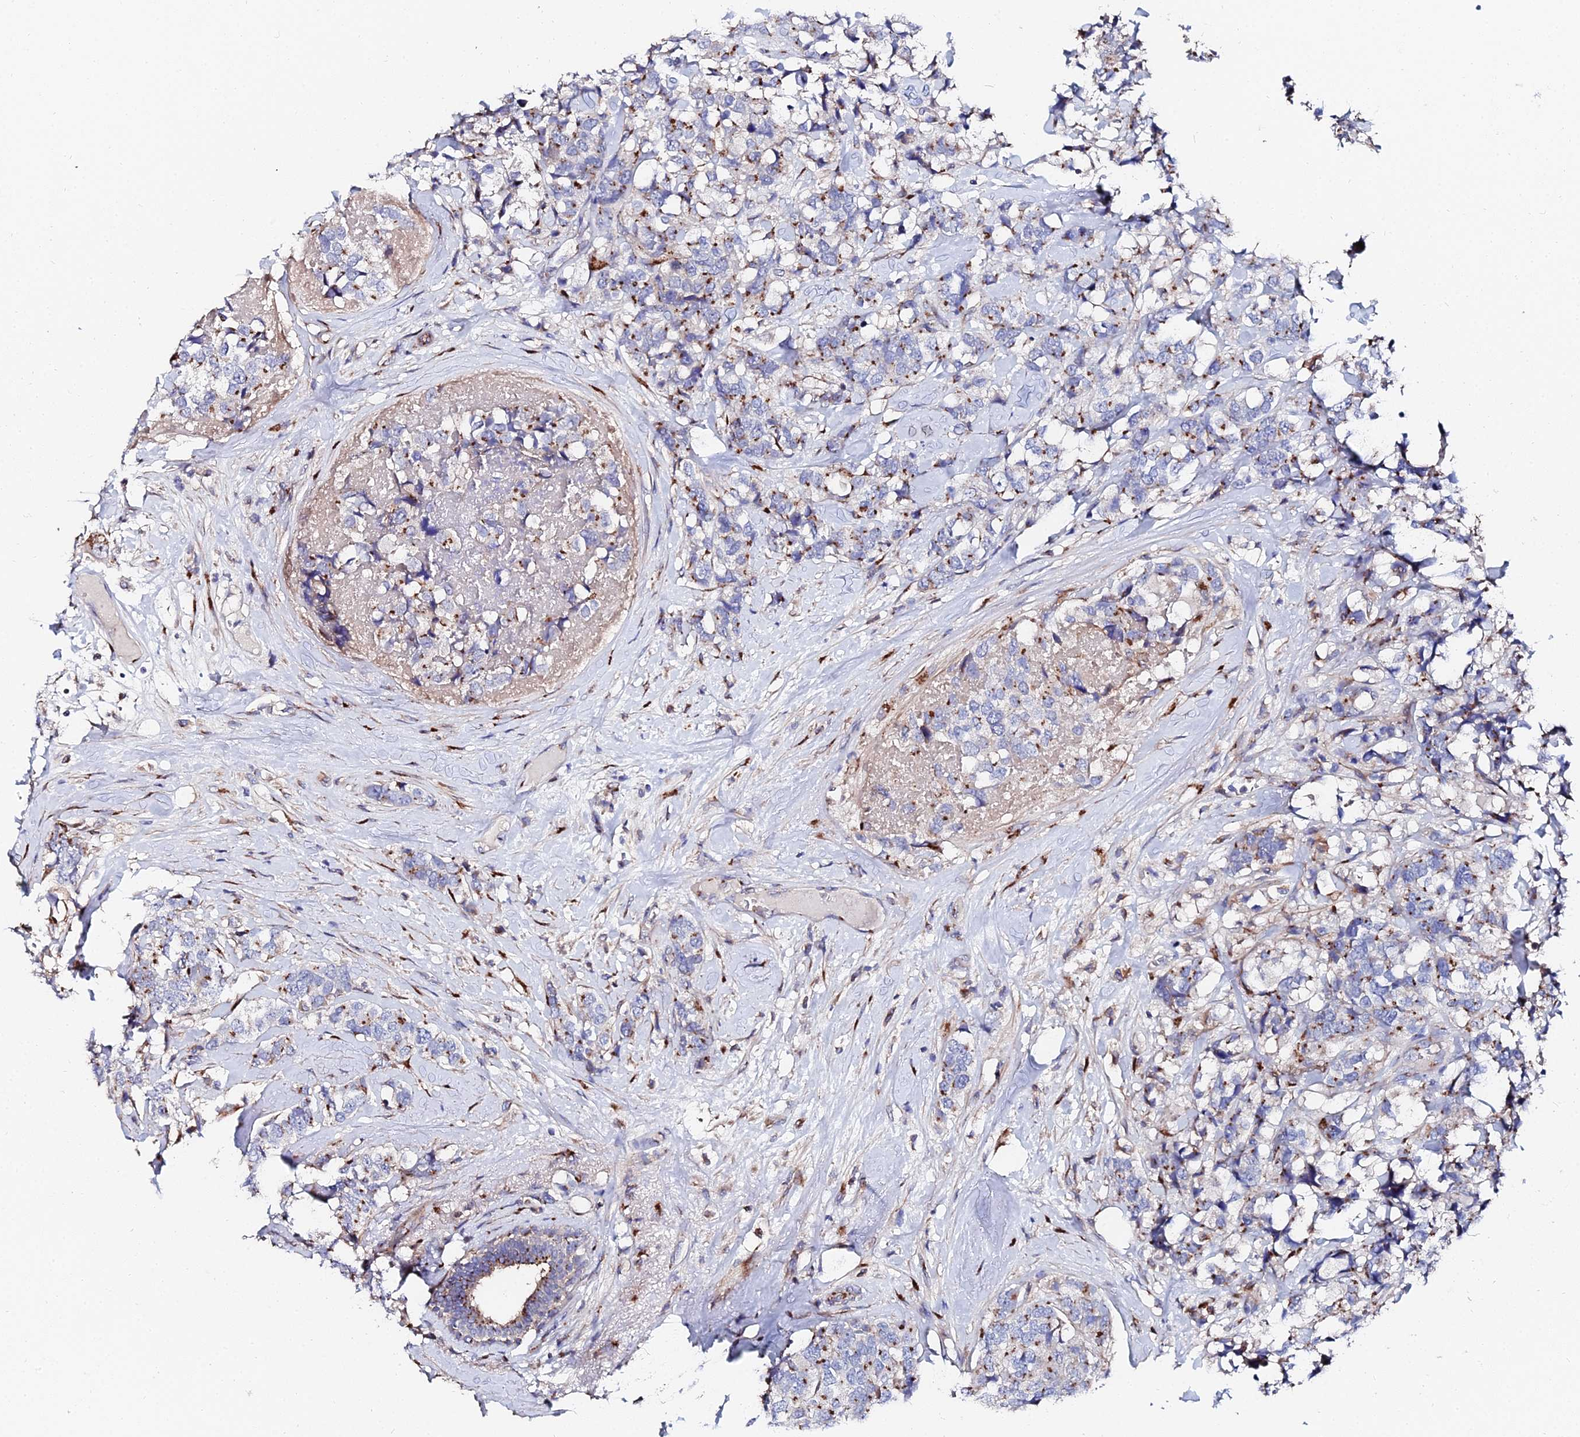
{"staining": {"intensity": "moderate", "quantity": ">75%", "location": "cytoplasmic/membranous"}, "tissue": "breast cancer", "cell_type": "Tumor cells", "image_type": "cancer", "snomed": [{"axis": "morphology", "description": "Lobular carcinoma"}, {"axis": "topography", "description": "Breast"}], "caption": "Breast cancer stained with immunohistochemistry (IHC) reveals moderate cytoplasmic/membranous staining in approximately >75% of tumor cells. (Stains: DAB in brown, nuclei in blue, Microscopy: brightfield microscopy at high magnification).", "gene": "BORCS8", "patient": {"sex": "female", "age": 59}}